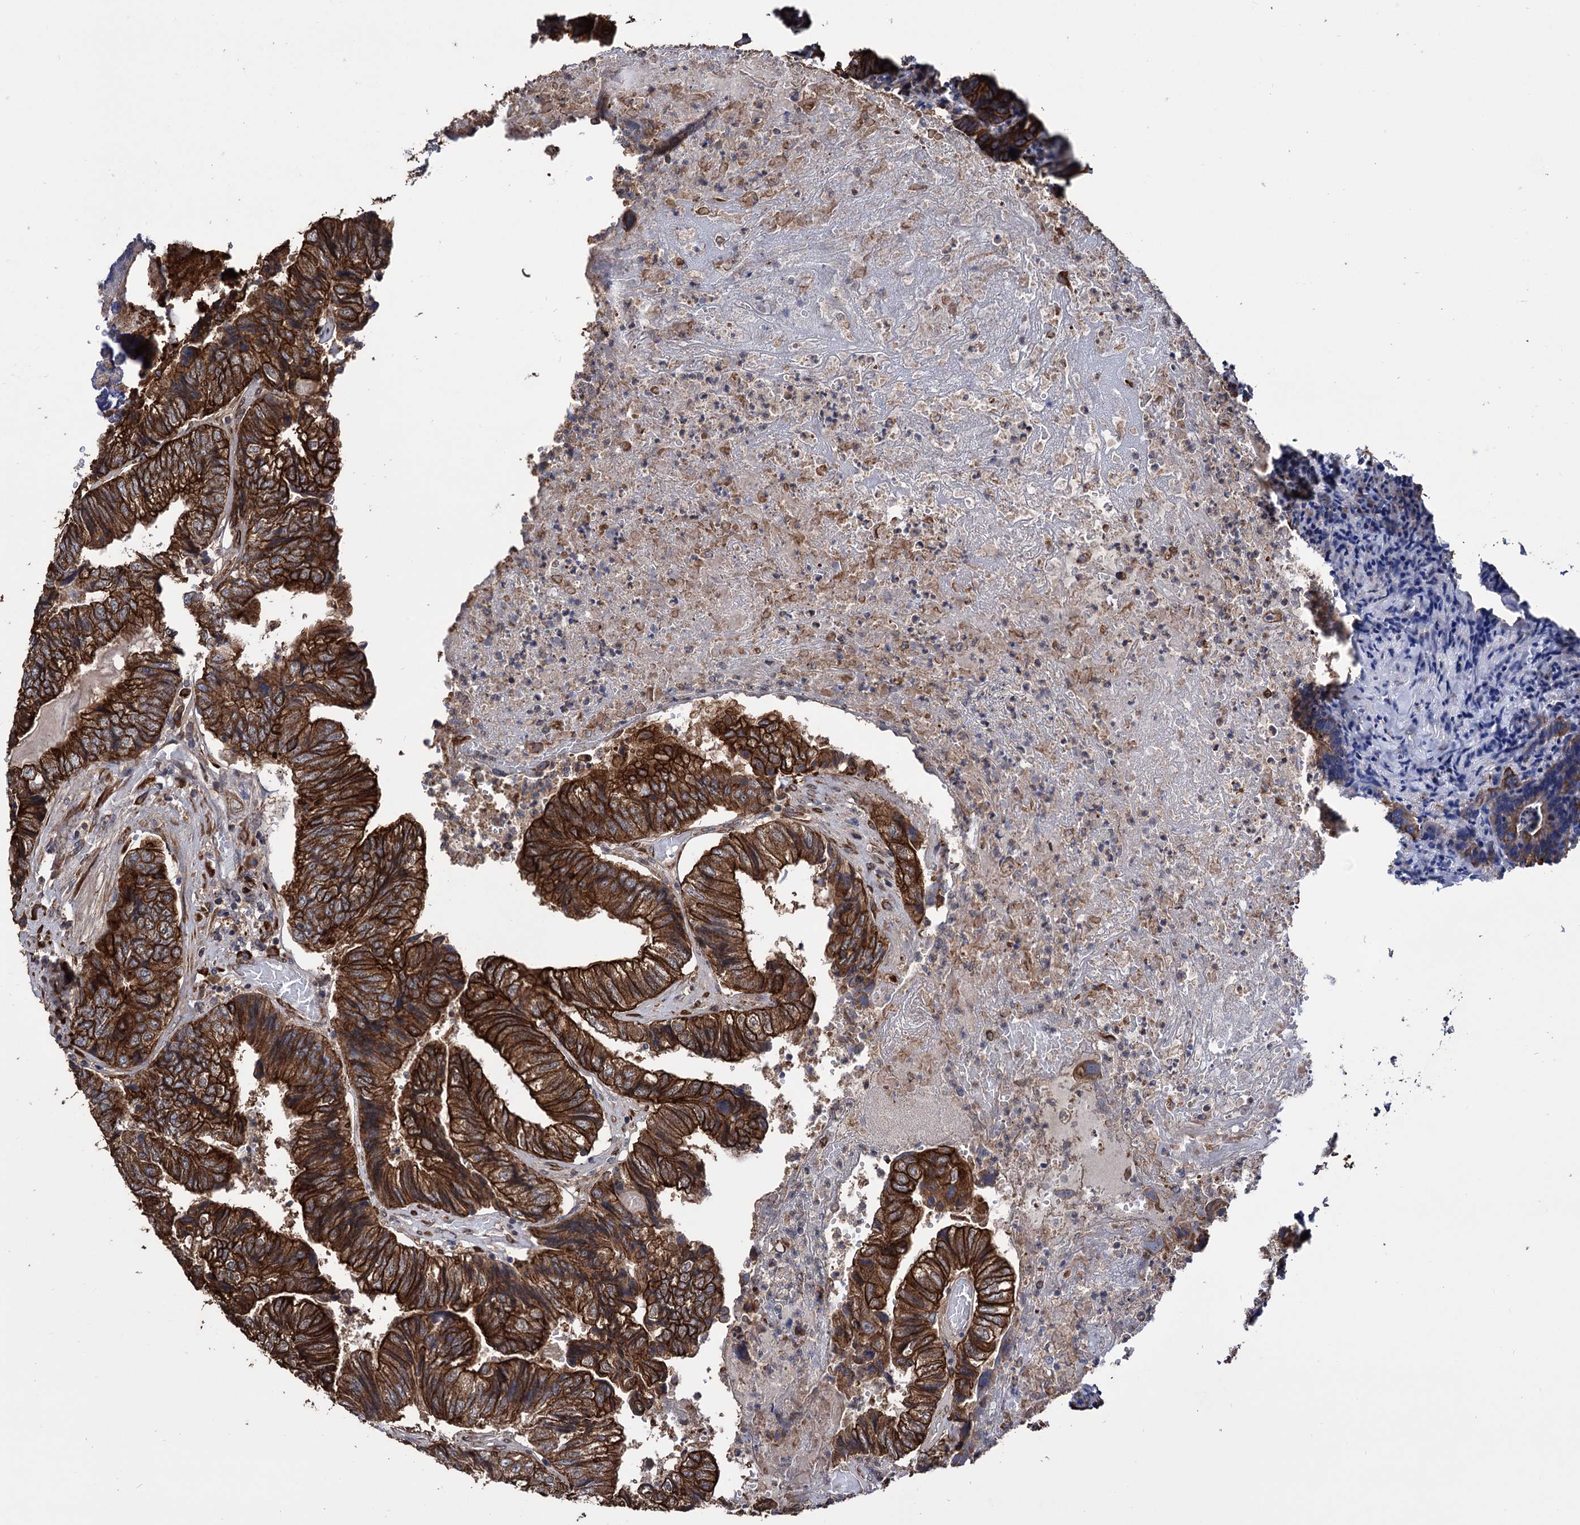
{"staining": {"intensity": "strong", "quantity": ">75%", "location": "cytoplasmic/membranous"}, "tissue": "colorectal cancer", "cell_type": "Tumor cells", "image_type": "cancer", "snomed": [{"axis": "morphology", "description": "Adenocarcinoma, NOS"}, {"axis": "topography", "description": "Colon"}], "caption": "Brown immunohistochemical staining in human colorectal cancer (adenocarcinoma) displays strong cytoplasmic/membranous positivity in about >75% of tumor cells.", "gene": "CDAN1", "patient": {"sex": "female", "age": 67}}